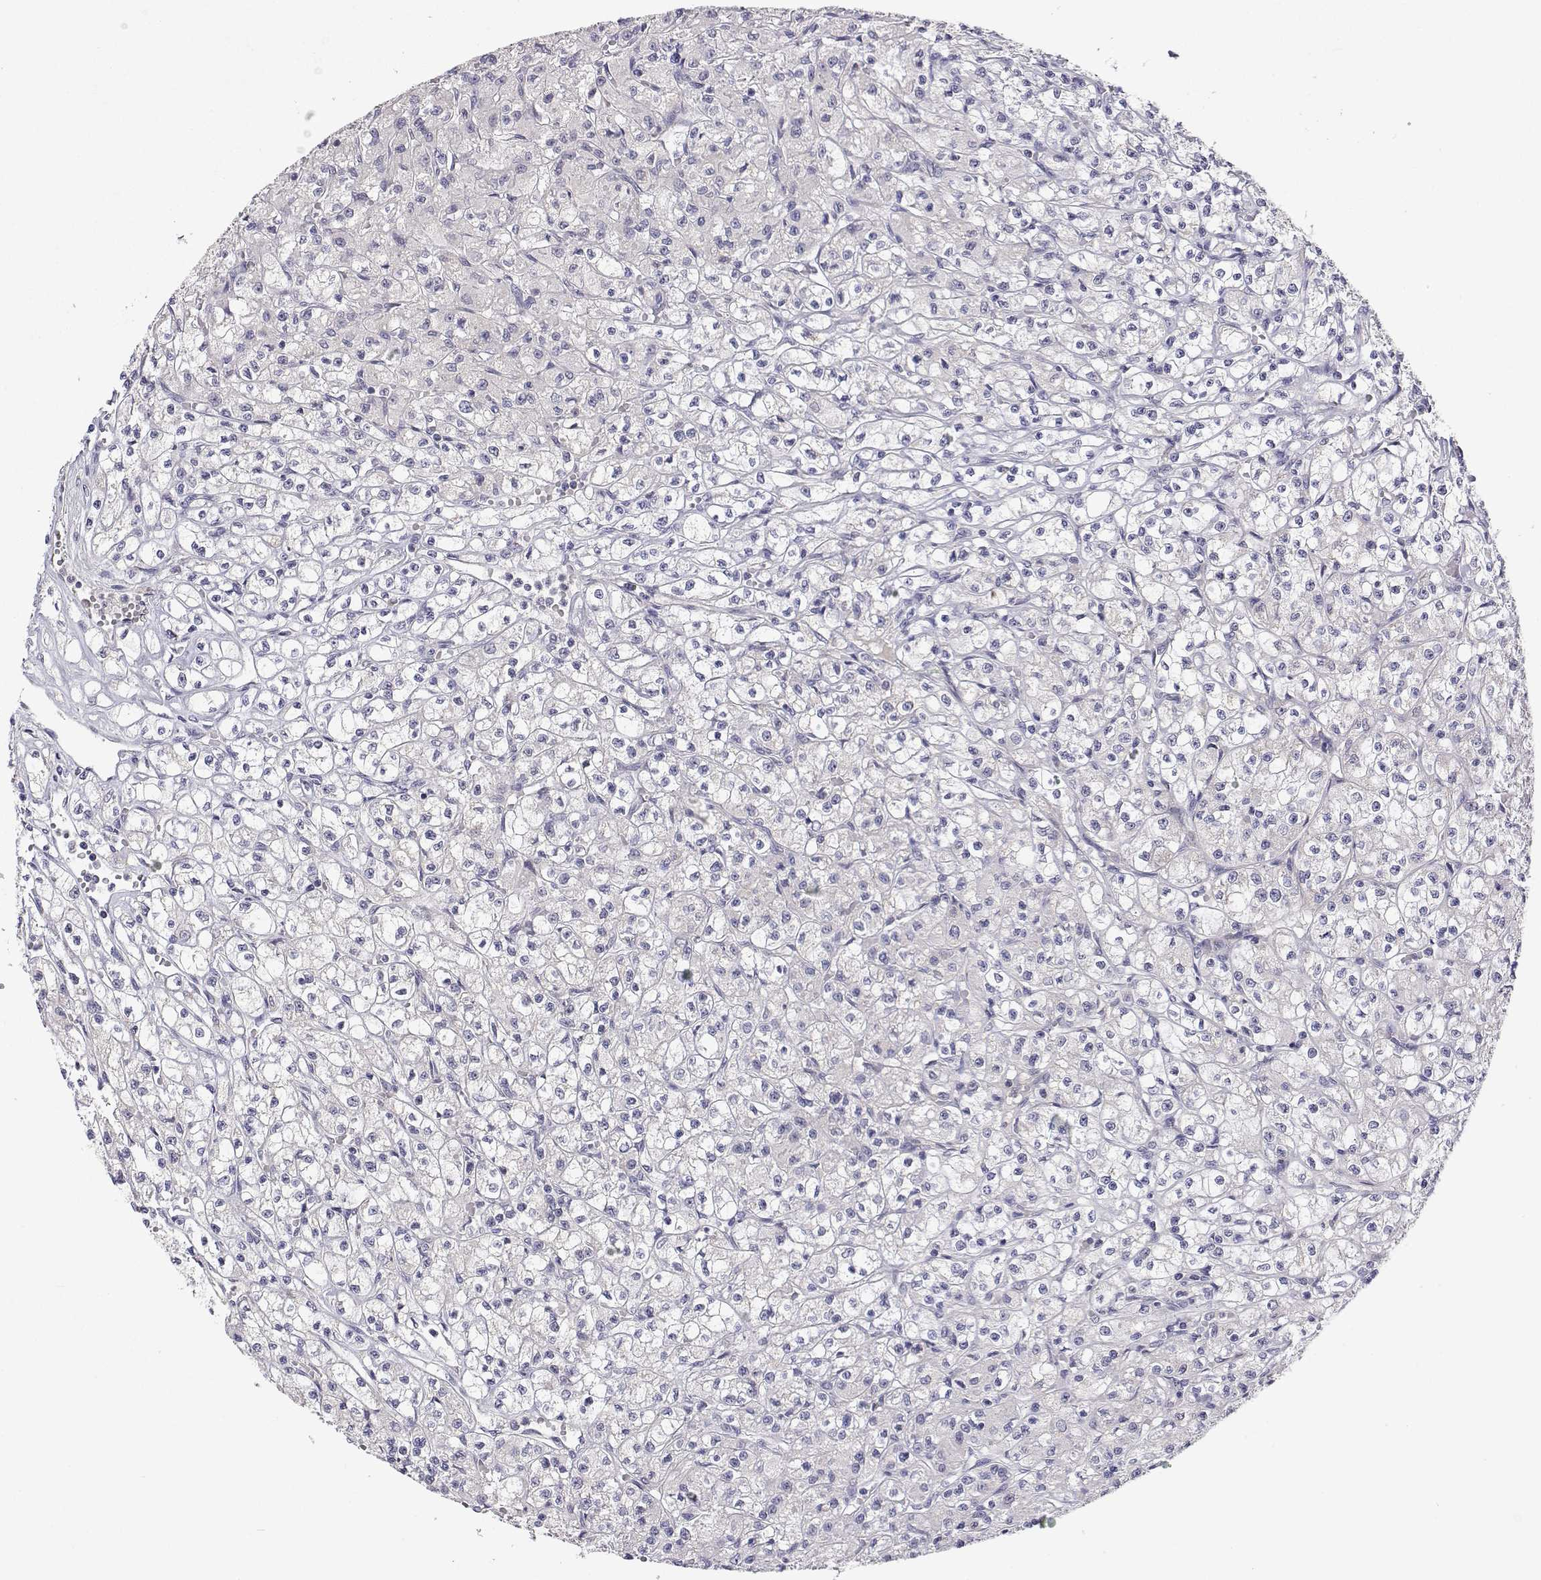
{"staining": {"intensity": "negative", "quantity": "none", "location": "none"}, "tissue": "renal cancer", "cell_type": "Tumor cells", "image_type": "cancer", "snomed": [{"axis": "morphology", "description": "Adenocarcinoma, NOS"}, {"axis": "topography", "description": "Kidney"}], "caption": "The image displays no staining of tumor cells in adenocarcinoma (renal).", "gene": "MRPL3", "patient": {"sex": "female", "age": 70}}